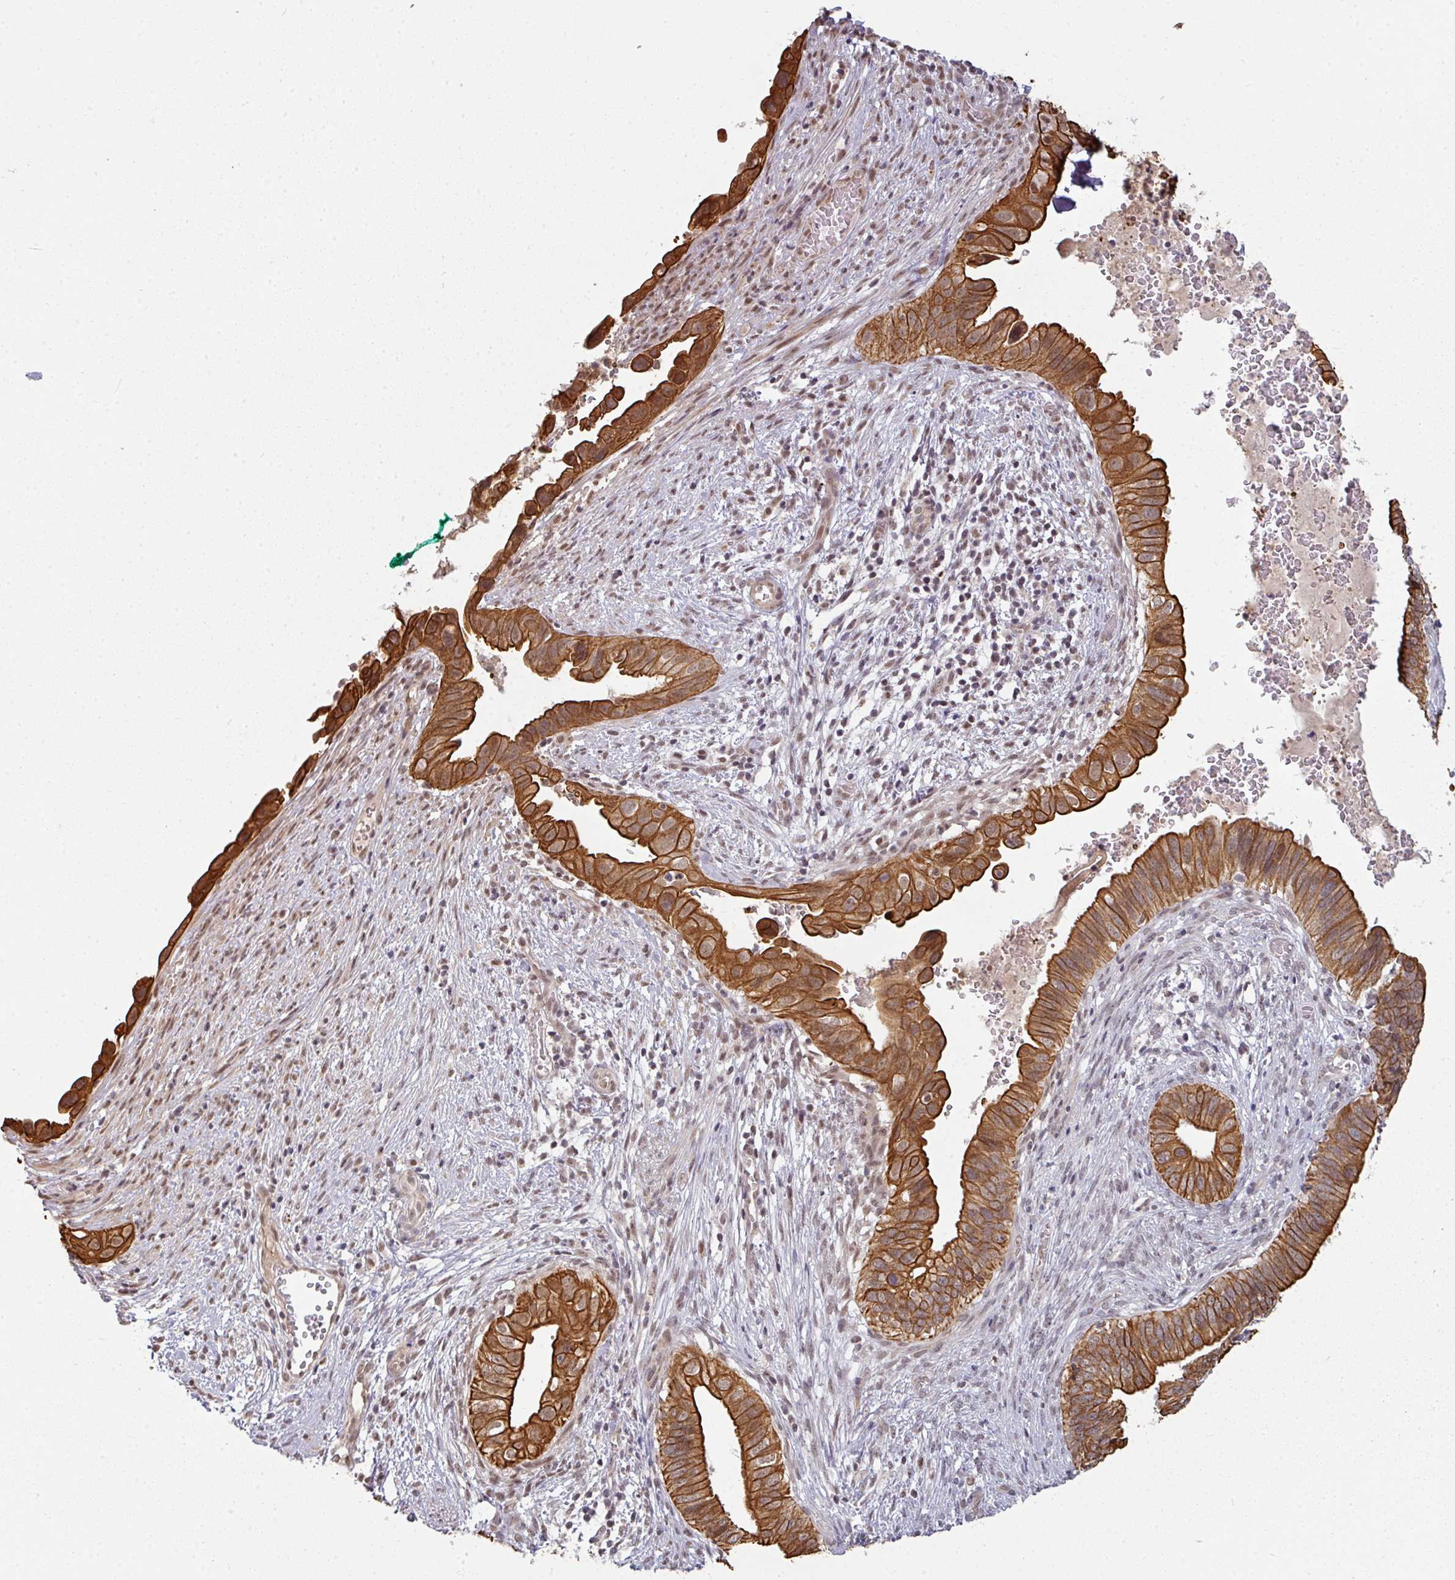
{"staining": {"intensity": "strong", "quantity": ">75%", "location": "cytoplasmic/membranous"}, "tissue": "cervical cancer", "cell_type": "Tumor cells", "image_type": "cancer", "snomed": [{"axis": "morphology", "description": "Adenocarcinoma, NOS"}, {"axis": "topography", "description": "Cervix"}], "caption": "This histopathology image exhibits immunohistochemistry staining of human cervical cancer, with high strong cytoplasmic/membranous expression in approximately >75% of tumor cells.", "gene": "GTF2H3", "patient": {"sex": "female", "age": 42}}